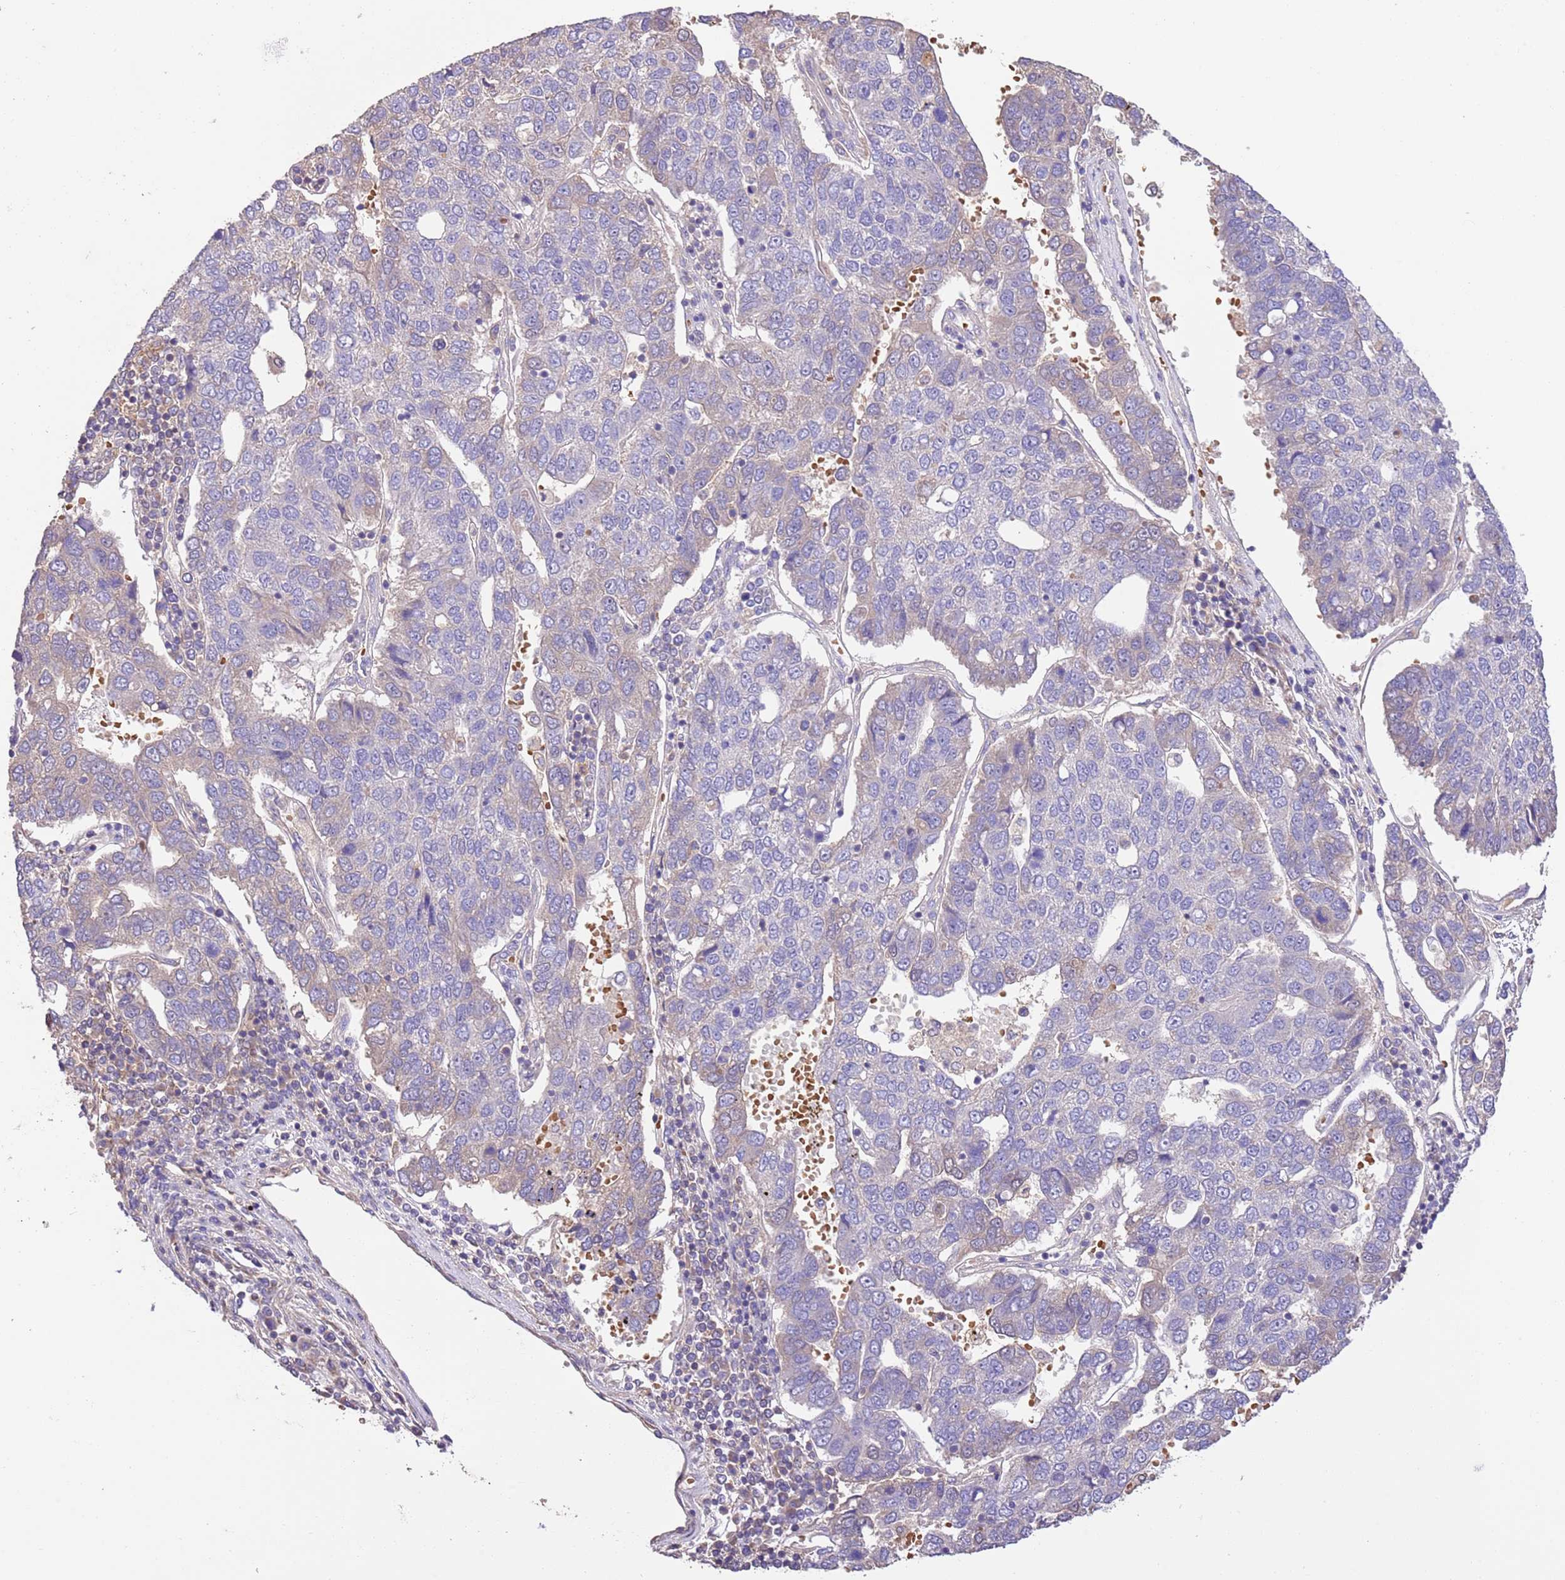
{"staining": {"intensity": "negative", "quantity": "none", "location": "none"}, "tissue": "pancreatic cancer", "cell_type": "Tumor cells", "image_type": "cancer", "snomed": [{"axis": "morphology", "description": "Adenocarcinoma, NOS"}, {"axis": "topography", "description": "Pancreas"}], "caption": "Immunohistochemistry (IHC) image of human pancreatic cancer stained for a protein (brown), which shows no positivity in tumor cells.", "gene": "FAM89B", "patient": {"sex": "female", "age": 61}}